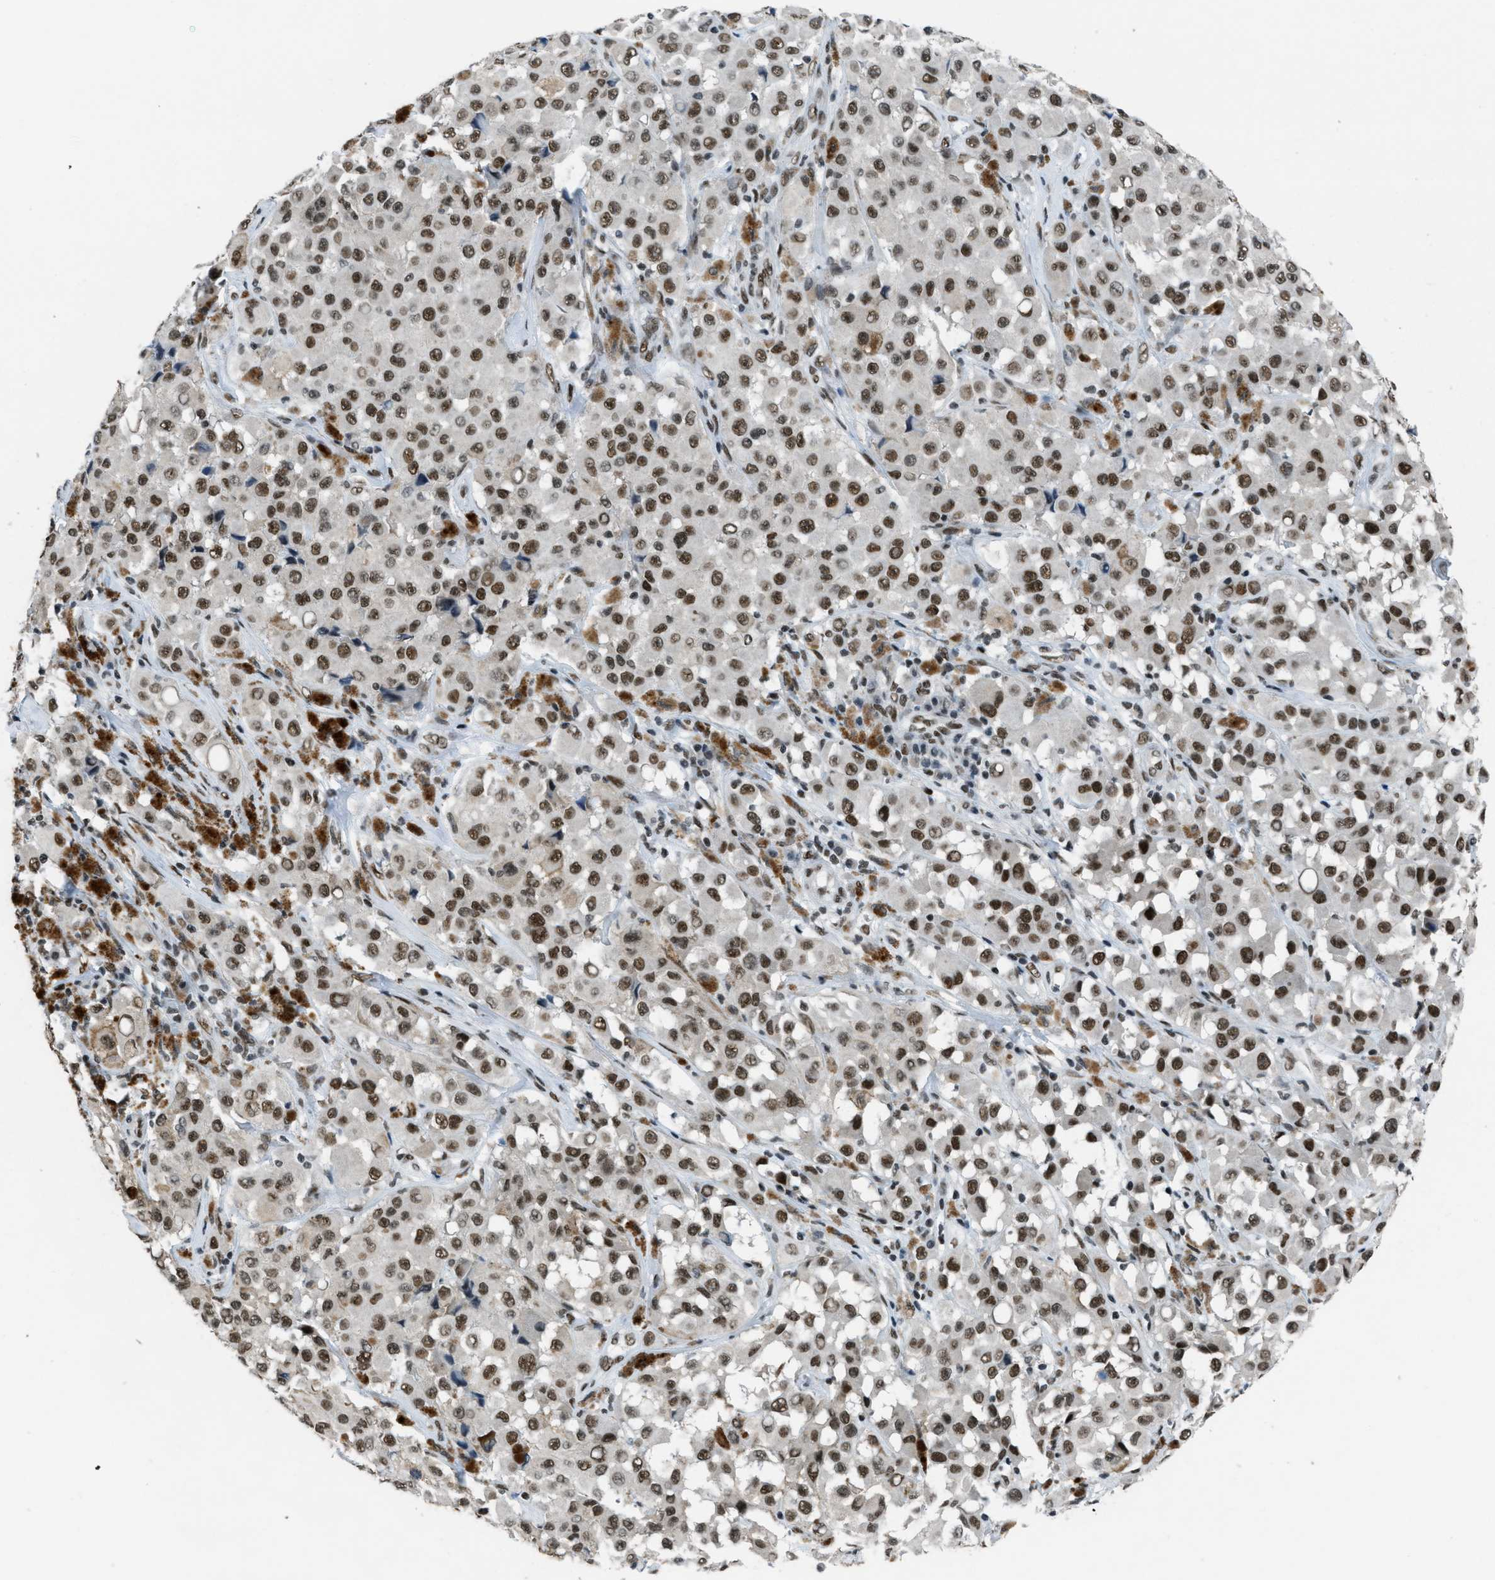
{"staining": {"intensity": "strong", "quantity": ">75%", "location": "nuclear"}, "tissue": "melanoma", "cell_type": "Tumor cells", "image_type": "cancer", "snomed": [{"axis": "morphology", "description": "Malignant melanoma, NOS"}, {"axis": "topography", "description": "Skin"}], "caption": "Melanoma tissue shows strong nuclear positivity in about >75% of tumor cells, visualized by immunohistochemistry.", "gene": "GATAD2B", "patient": {"sex": "male", "age": 84}}